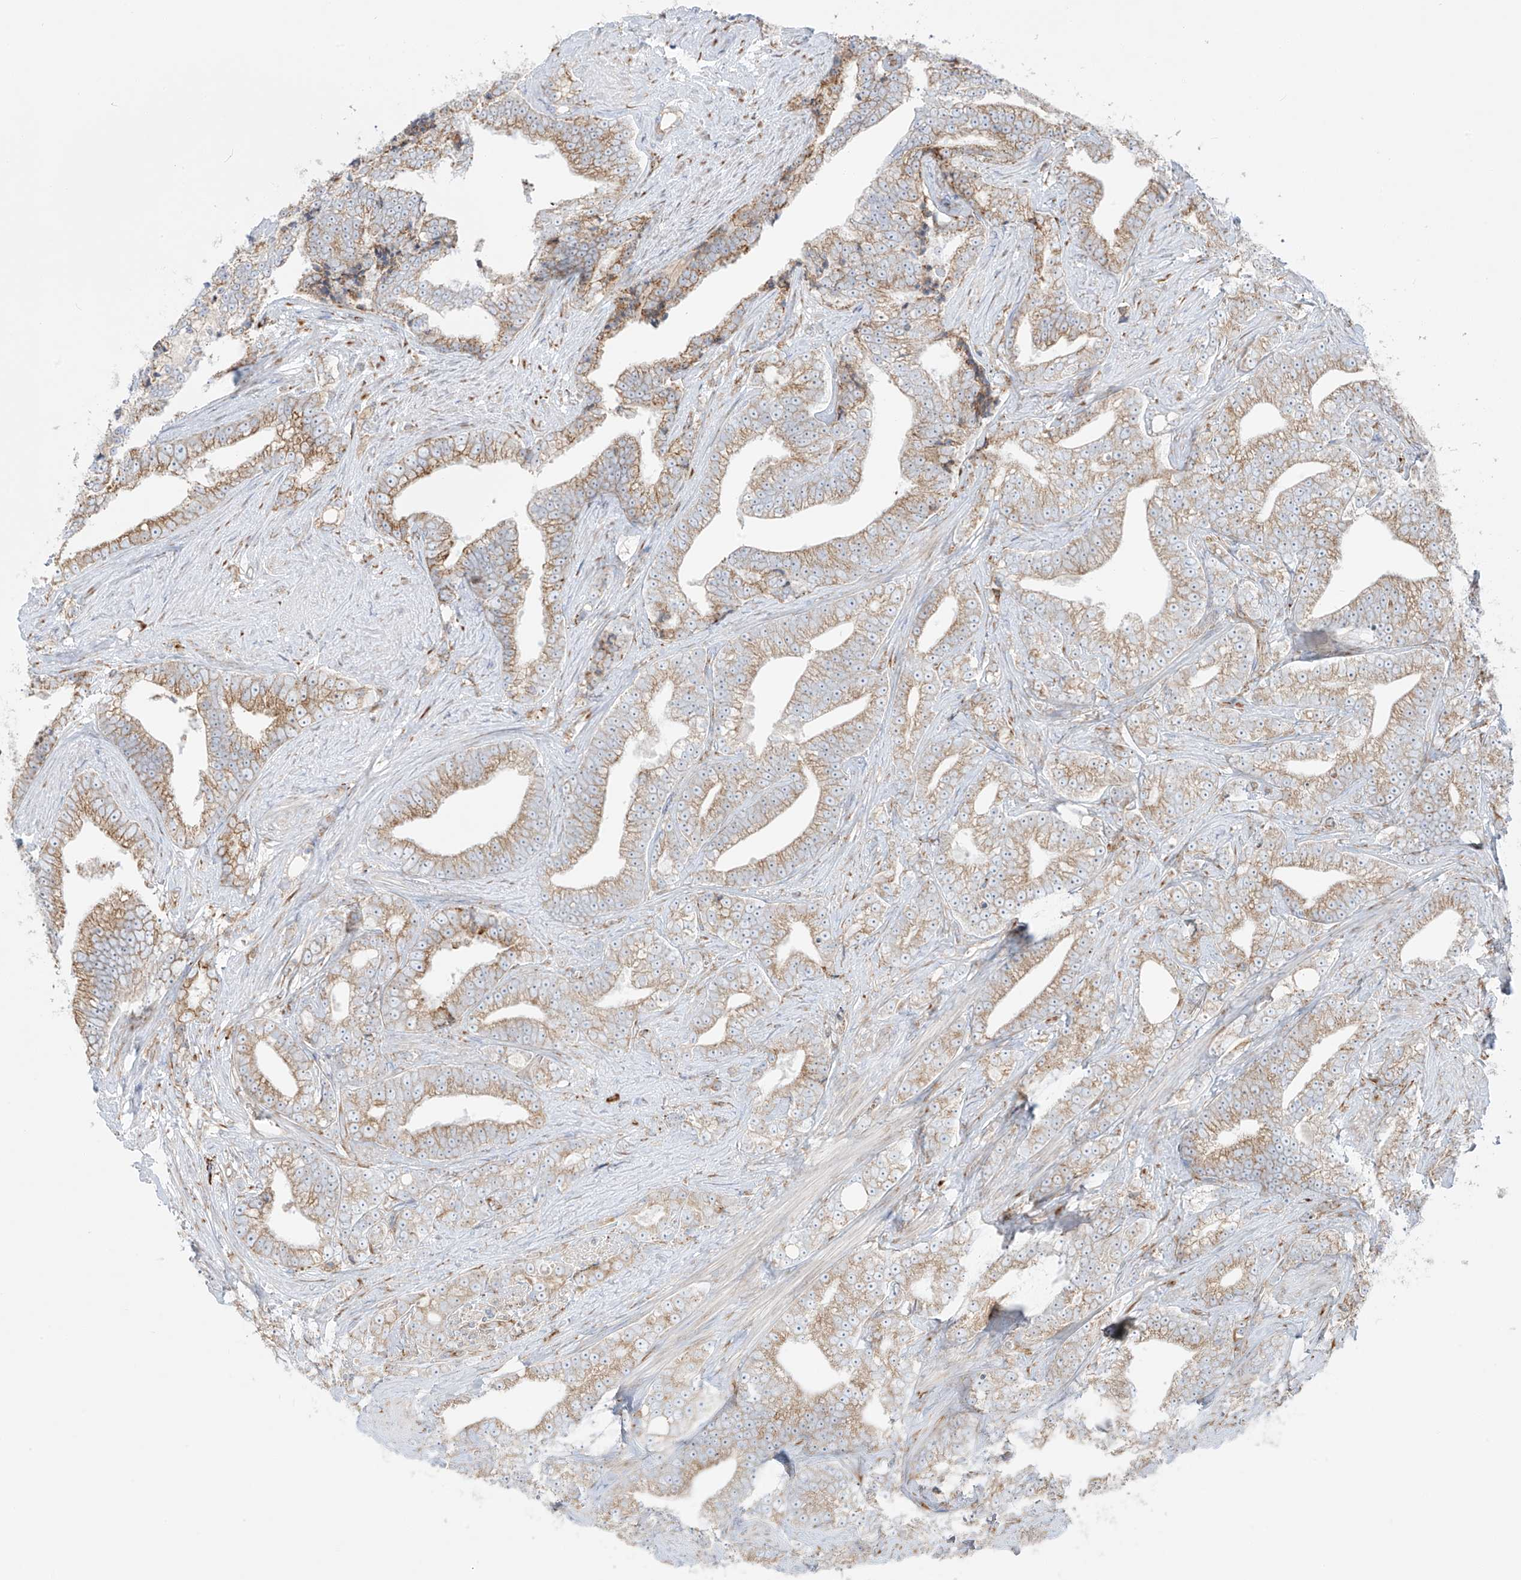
{"staining": {"intensity": "moderate", "quantity": ">75%", "location": "cytoplasmic/membranous"}, "tissue": "prostate cancer", "cell_type": "Tumor cells", "image_type": "cancer", "snomed": [{"axis": "morphology", "description": "Adenocarcinoma, High grade"}, {"axis": "topography", "description": "Prostate and seminal vesicle, NOS"}], "caption": "Prostate adenocarcinoma (high-grade) stained with a brown dye reveals moderate cytoplasmic/membranous positive positivity in about >75% of tumor cells.", "gene": "MX1", "patient": {"sex": "male", "age": 67}}